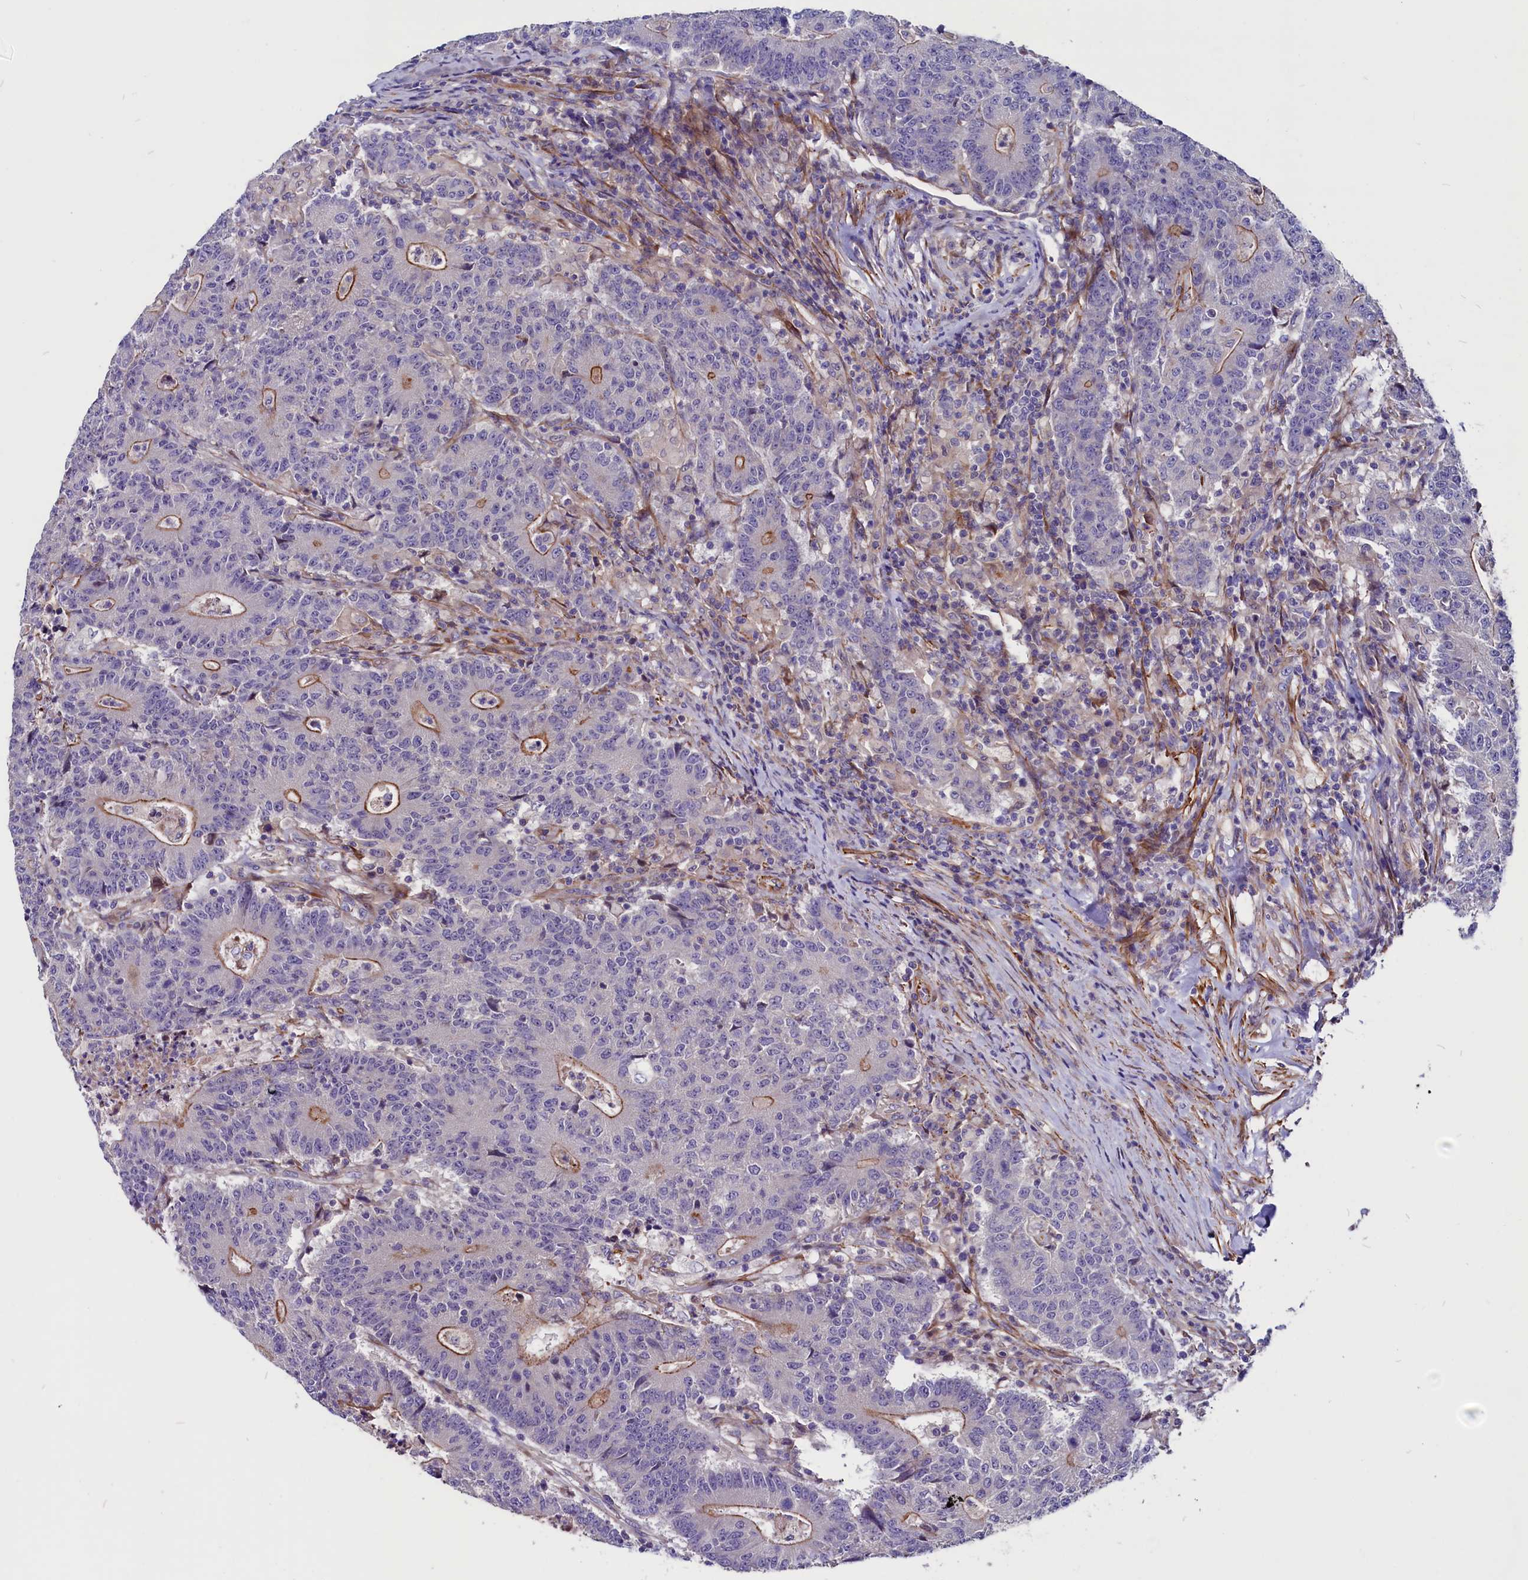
{"staining": {"intensity": "moderate", "quantity": "<25%", "location": "cytoplasmic/membranous"}, "tissue": "colorectal cancer", "cell_type": "Tumor cells", "image_type": "cancer", "snomed": [{"axis": "morphology", "description": "Adenocarcinoma, NOS"}, {"axis": "topography", "description": "Colon"}], "caption": "This micrograph reveals immunohistochemistry (IHC) staining of colorectal cancer, with low moderate cytoplasmic/membranous staining in about <25% of tumor cells.", "gene": "ZNF749", "patient": {"sex": "female", "age": 75}}